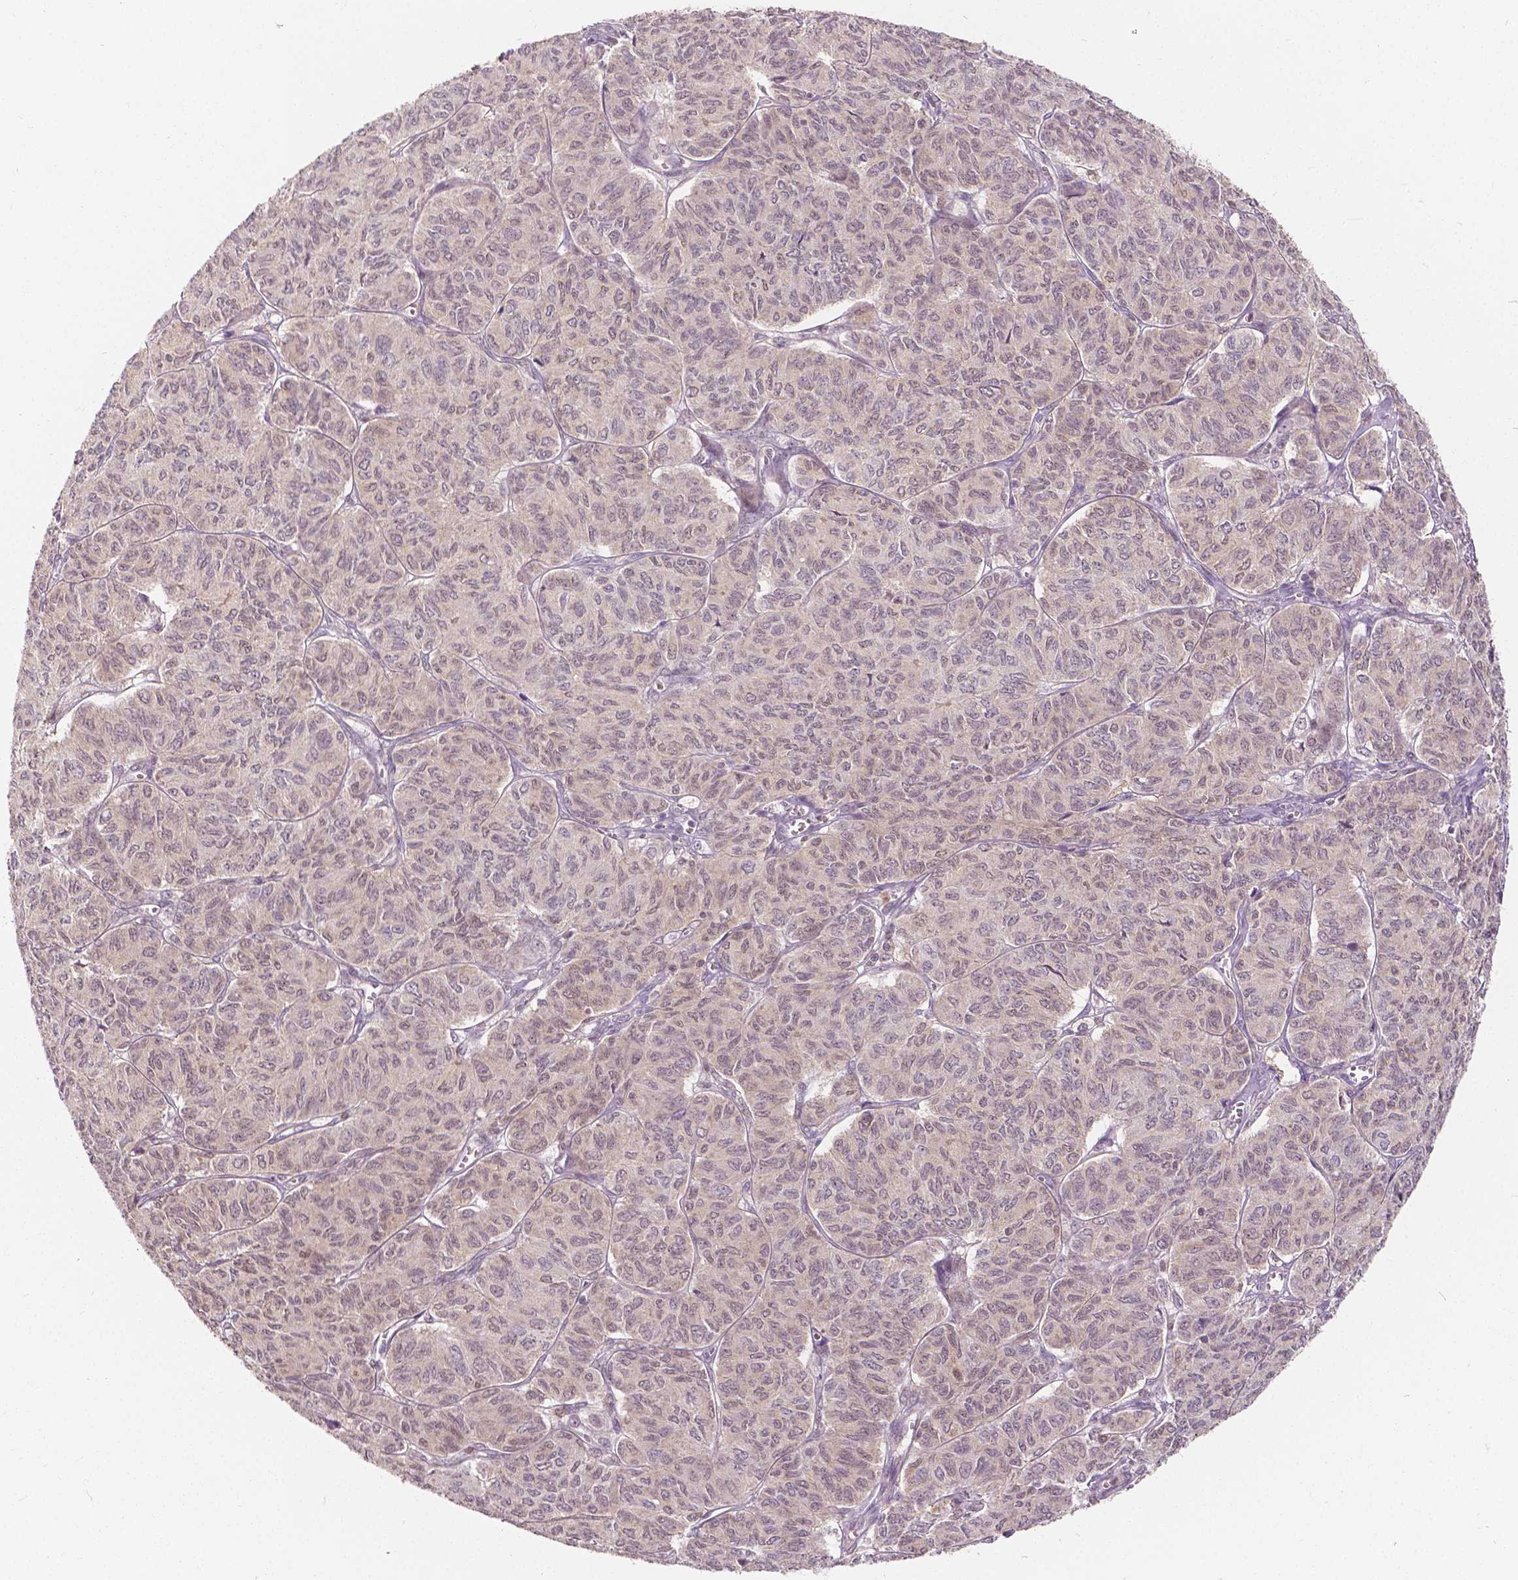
{"staining": {"intensity": "weak", "quantity": "<25%", "location": "nuclear"}, "tissue": "ovarian cancer", "cell_type": "Tumor cells", "image_type": "cancer", "snomed": [{"axis": "morphology", "description": "Carcinoma, endometroid"}, {"axis": "topography", "description": "Ovary"}], "caption": "Tumor cells are negative for brown protein staining in ovarian cancer (endometroid carcinoma).", "gene": "NAPRT", "patient": {"sex": "female", "age": 80}}